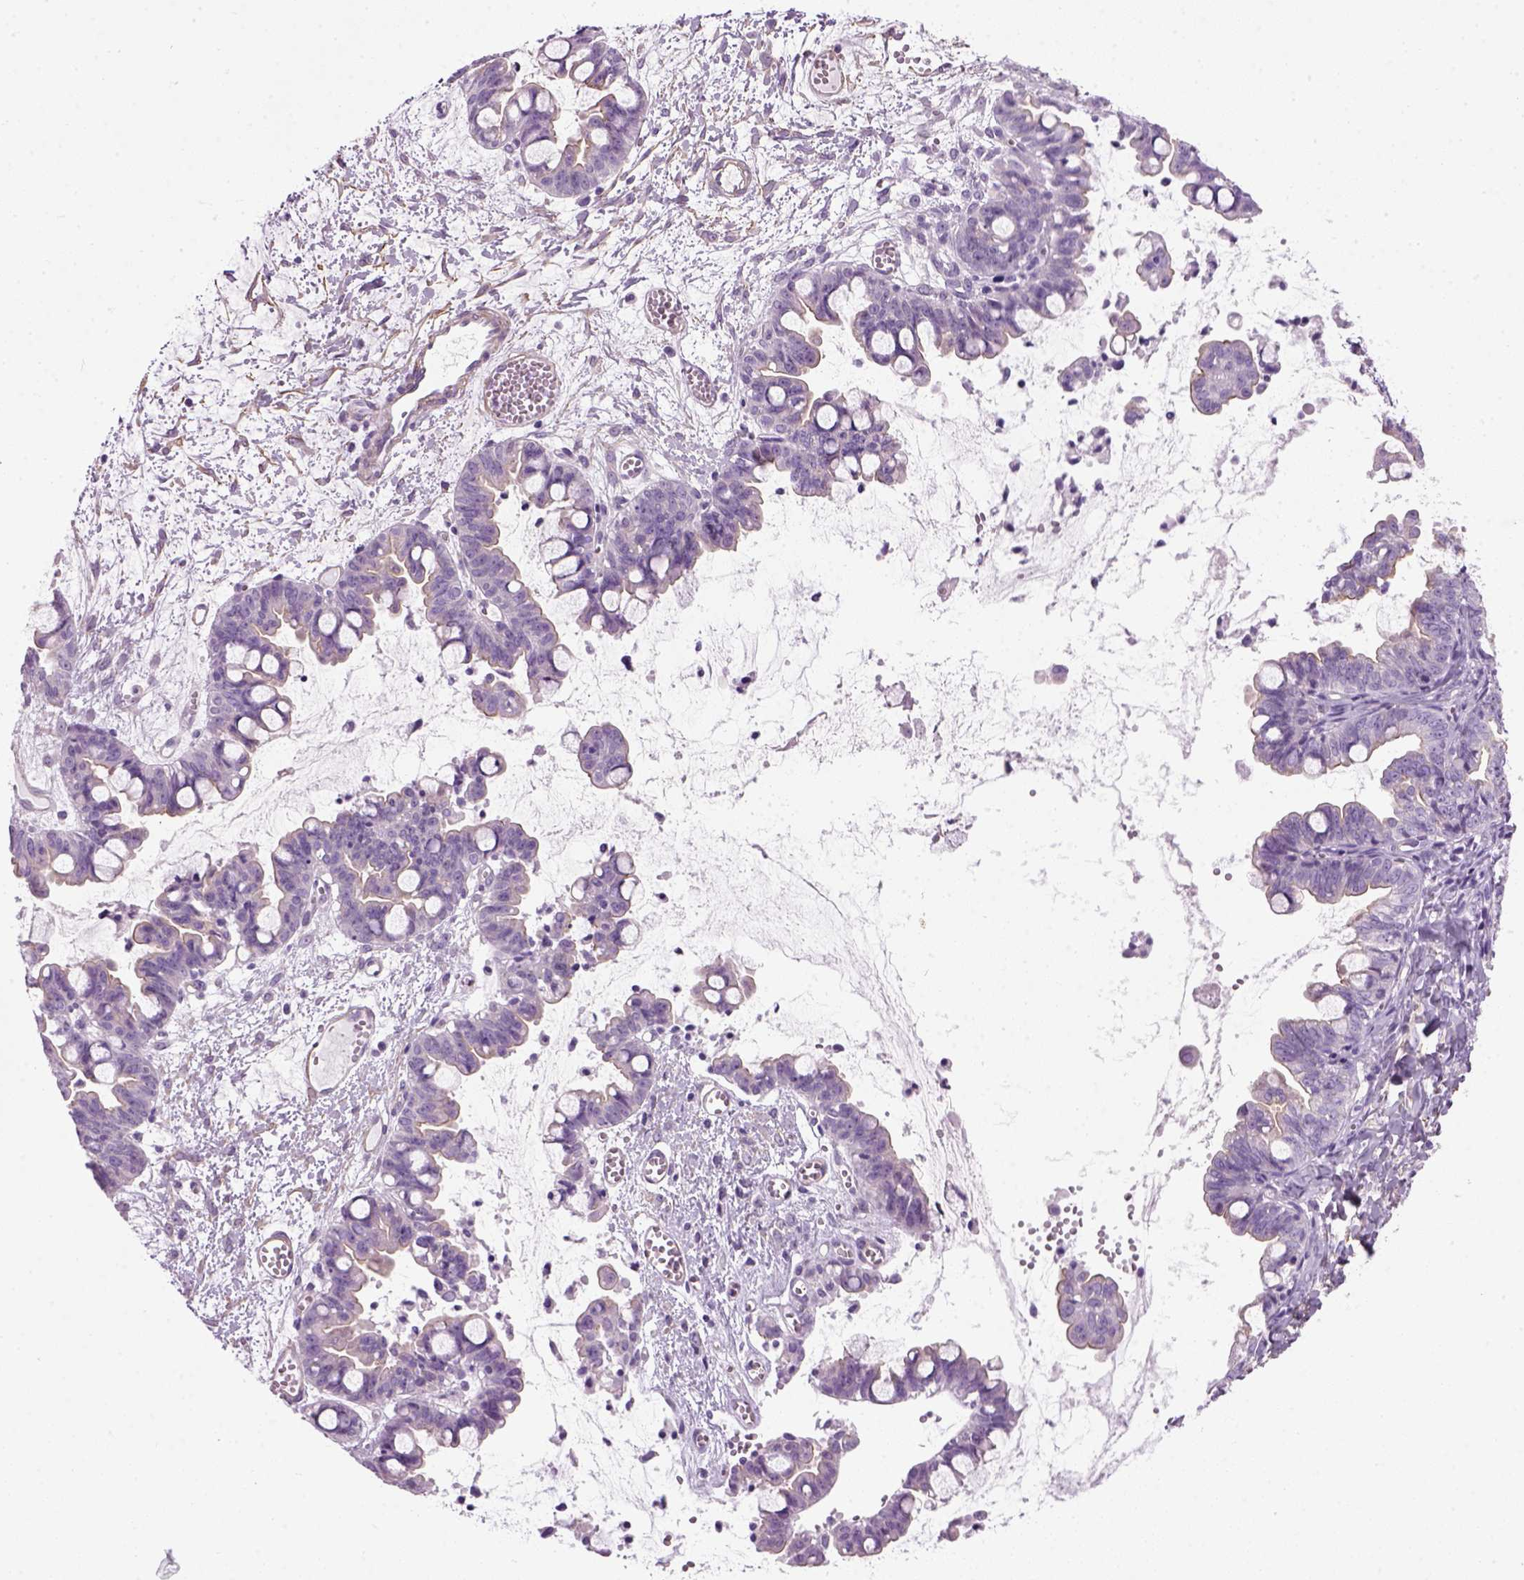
{"staining": {"intensity": "negative", "quantity": "none", "location": "none"}, "tissue": "ovarian cancer", "cell_type": "Tumor cells", "image_type": "cancer", "snomed": [{"axis": "morphology", "description": "Cystadenocarcinoma, mucinous, NOS"}, {"axis": "topography", "description": "Ovary"}], "caption": "Immunohistochemistry (IHC) image of ovarian cancer stained for a protein (brown), which demonstrates no staining in tumor cells.", "gene": "FAM161A", "patient": {"sex": "female", "age": 63}}